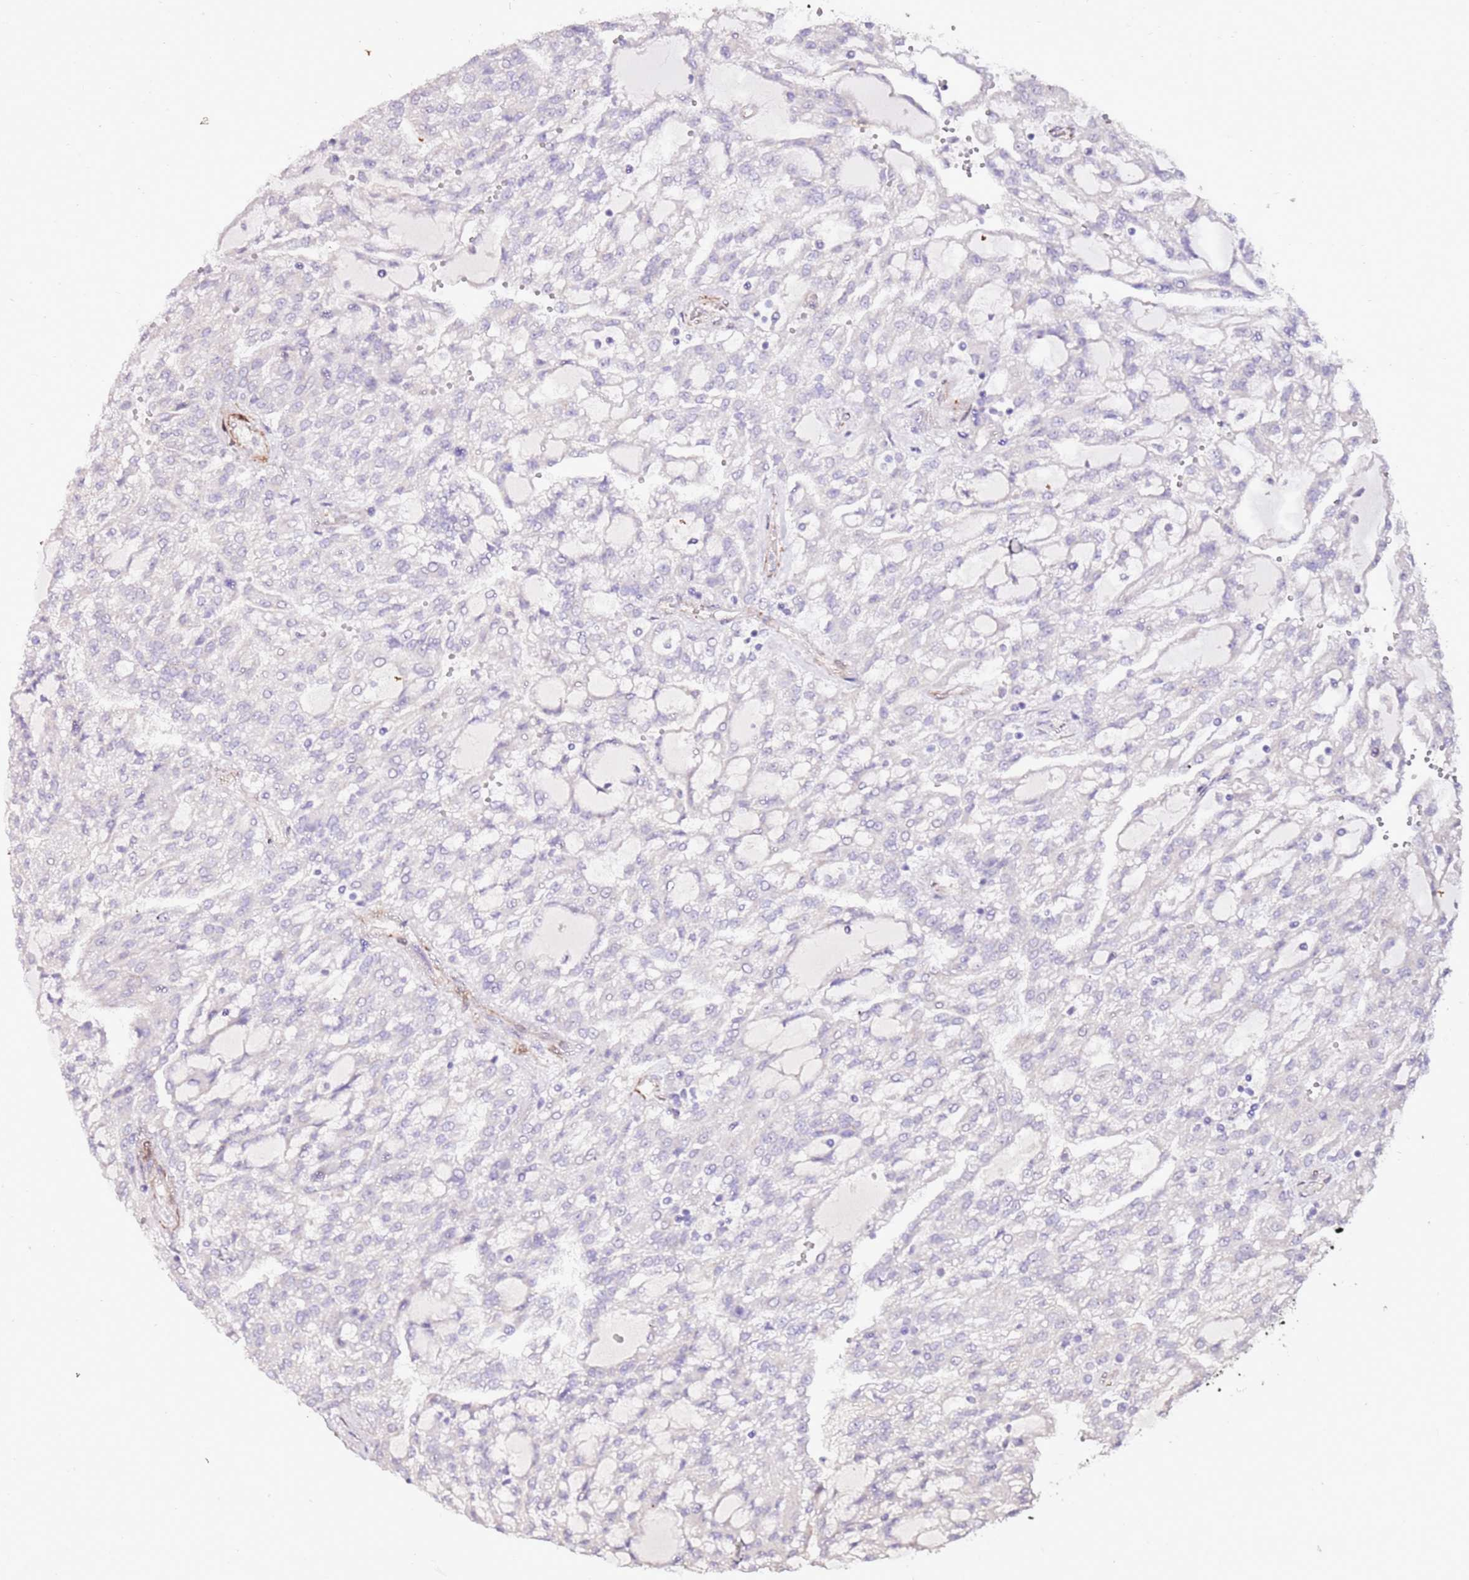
{"staining": {"intensity": "negative", "quantity": "none", "location": "none"}, "tissue": "renal cancer", "cell_type": "Tumor cells", "image_type": "cancer", "snomed": [{"axis": "morphology", "description": "Adenocarcinoma, NOS"}, {"axis": "topography", "description": "Kidney"}], "caption": "This is a image of immunohistochemistry staining of adenocarcinoma (renal), which shows no expression in tumor cells. (Stains: DAB (3,3'-diaminobenzidine) IHC with hematoxylin counter stain, Microscopy: brightfield microscopy at high magnification).", "gene": "ART5", "patient": {"sex": "male", "age": 63}}